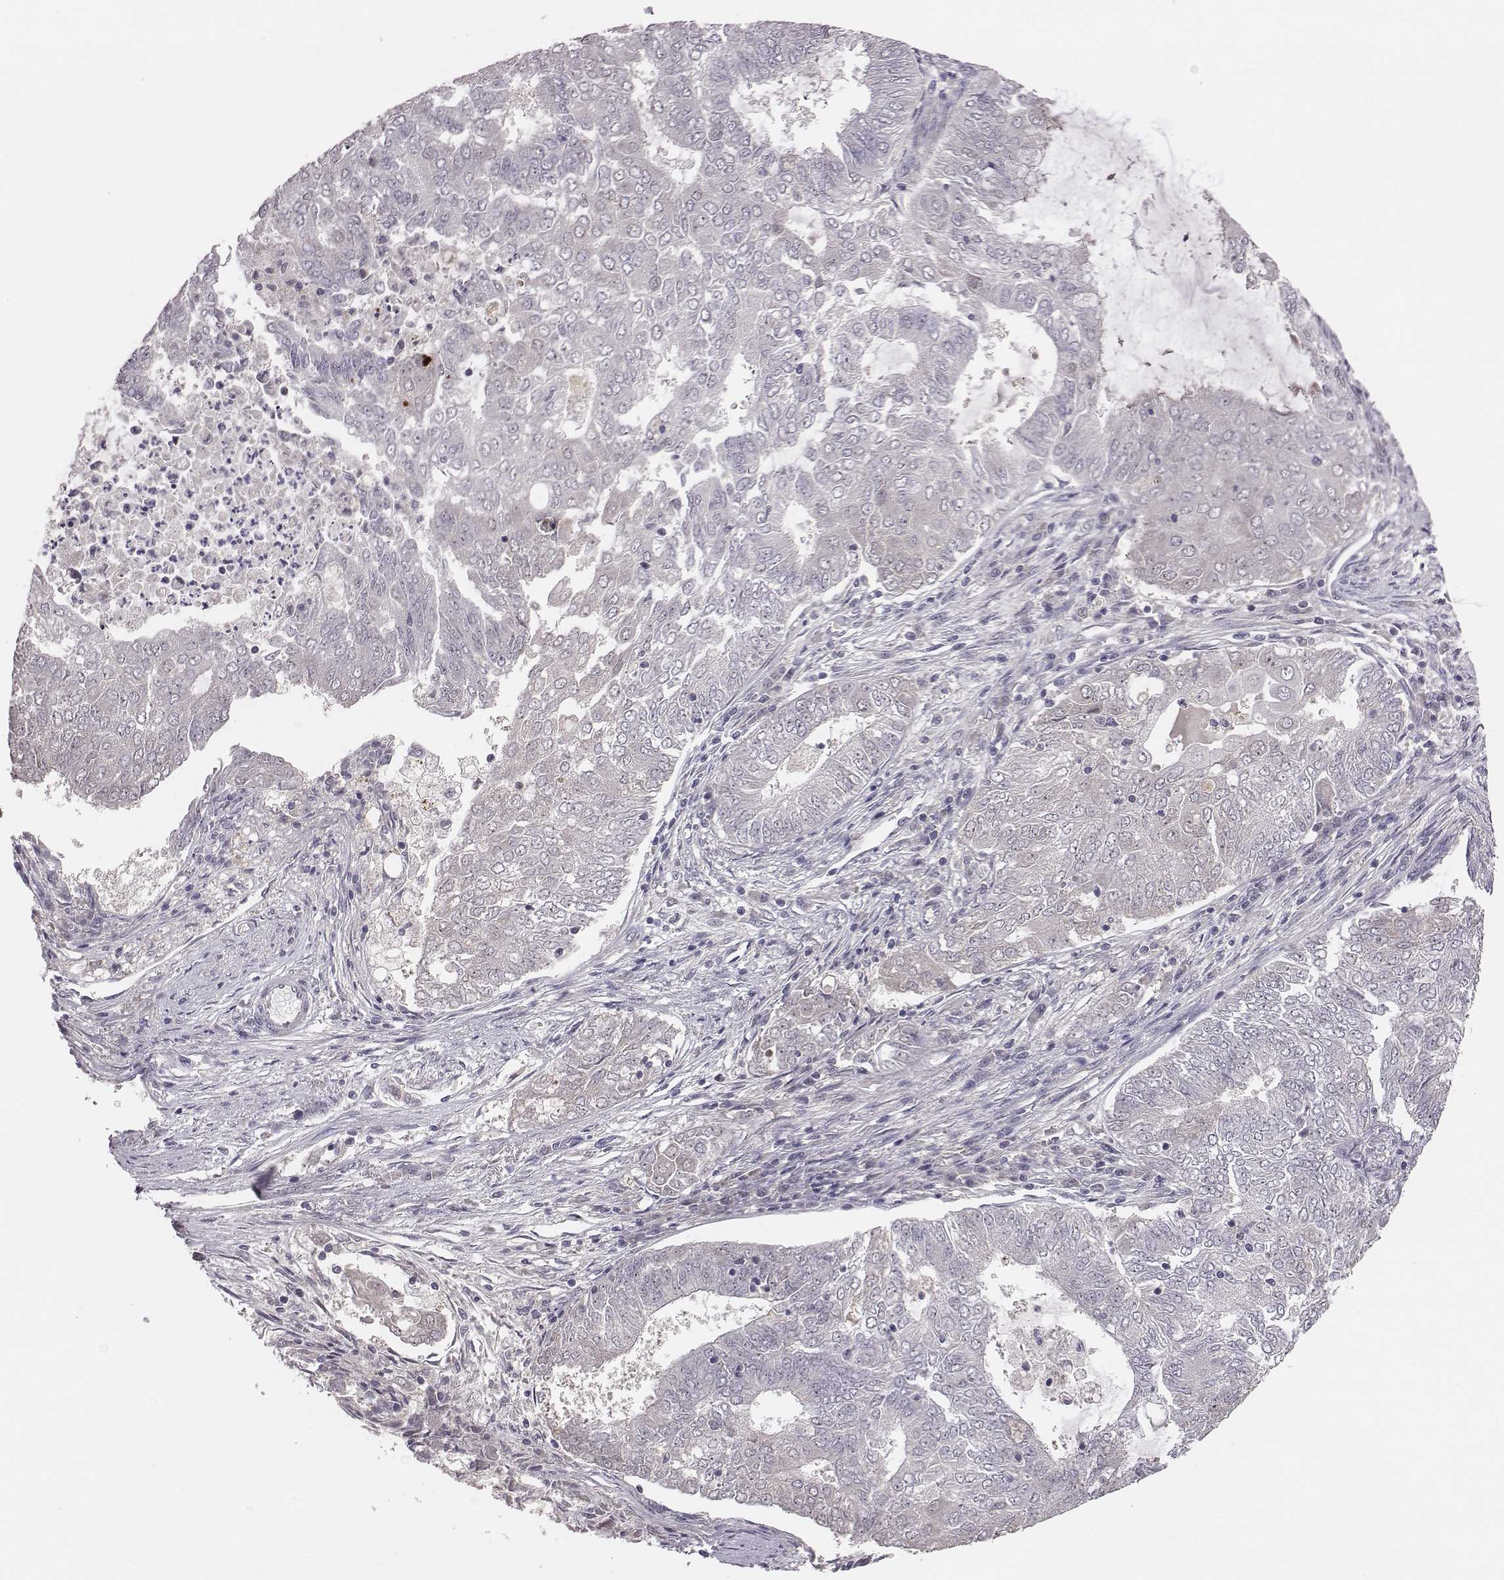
{"staining": {"intensity": "negative", "quantity": "none", "location": "none"}, "tissue": "endometrial cancer", "cell_type": "Tumor cells", "image_type": "cancer", "snomed": [{"axis": "morphology", "description": "Adenocarcinoma, NOS"}, {"axis": "topography", "description": "Endometrium"}], "caption": "Tumor cells are negative for brown protein staining in endometrial cancer.", "gene": "SMURF2", "patient": {"sex": "female", "age": 62}}